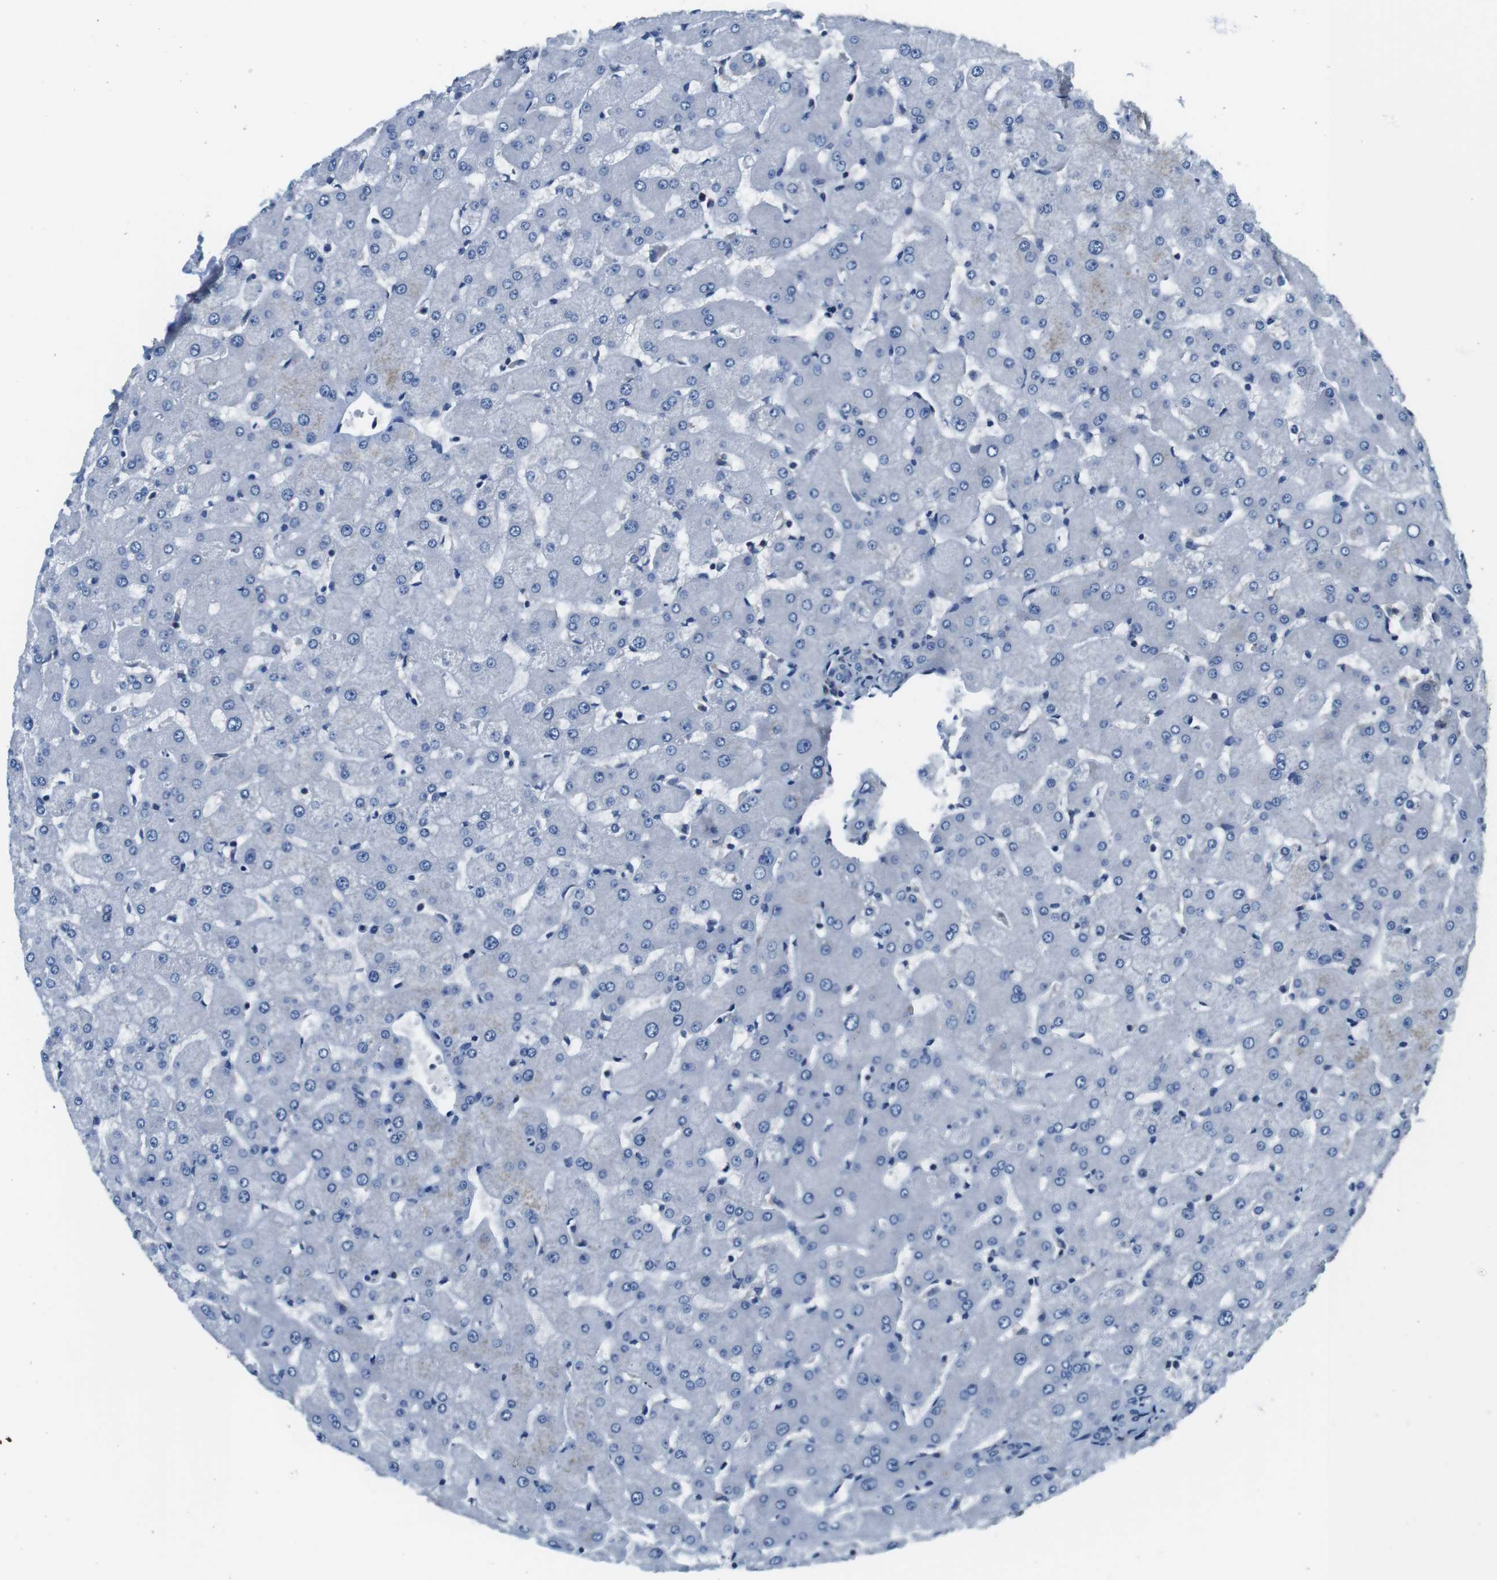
{"staining": {"intensity": "negative", "quantity": "none", "location": "none"}, "tissue": "liver", "cell_type": "Cholangiocytes", "image_type": "normal", "snomed": [{"axis": "morphology", "description": "Normal tissue, NOS"}, {"axis": "topography", "description": "Liver"}], "caption": "Immunohistochemical staining of normal liver shows no significant expression in cholangiocytes. (DAB immunohistochemistry with hematoxylin counter stain).", "gene": "EIF2B5", "patient": {"sex": "female", "age": 63}}